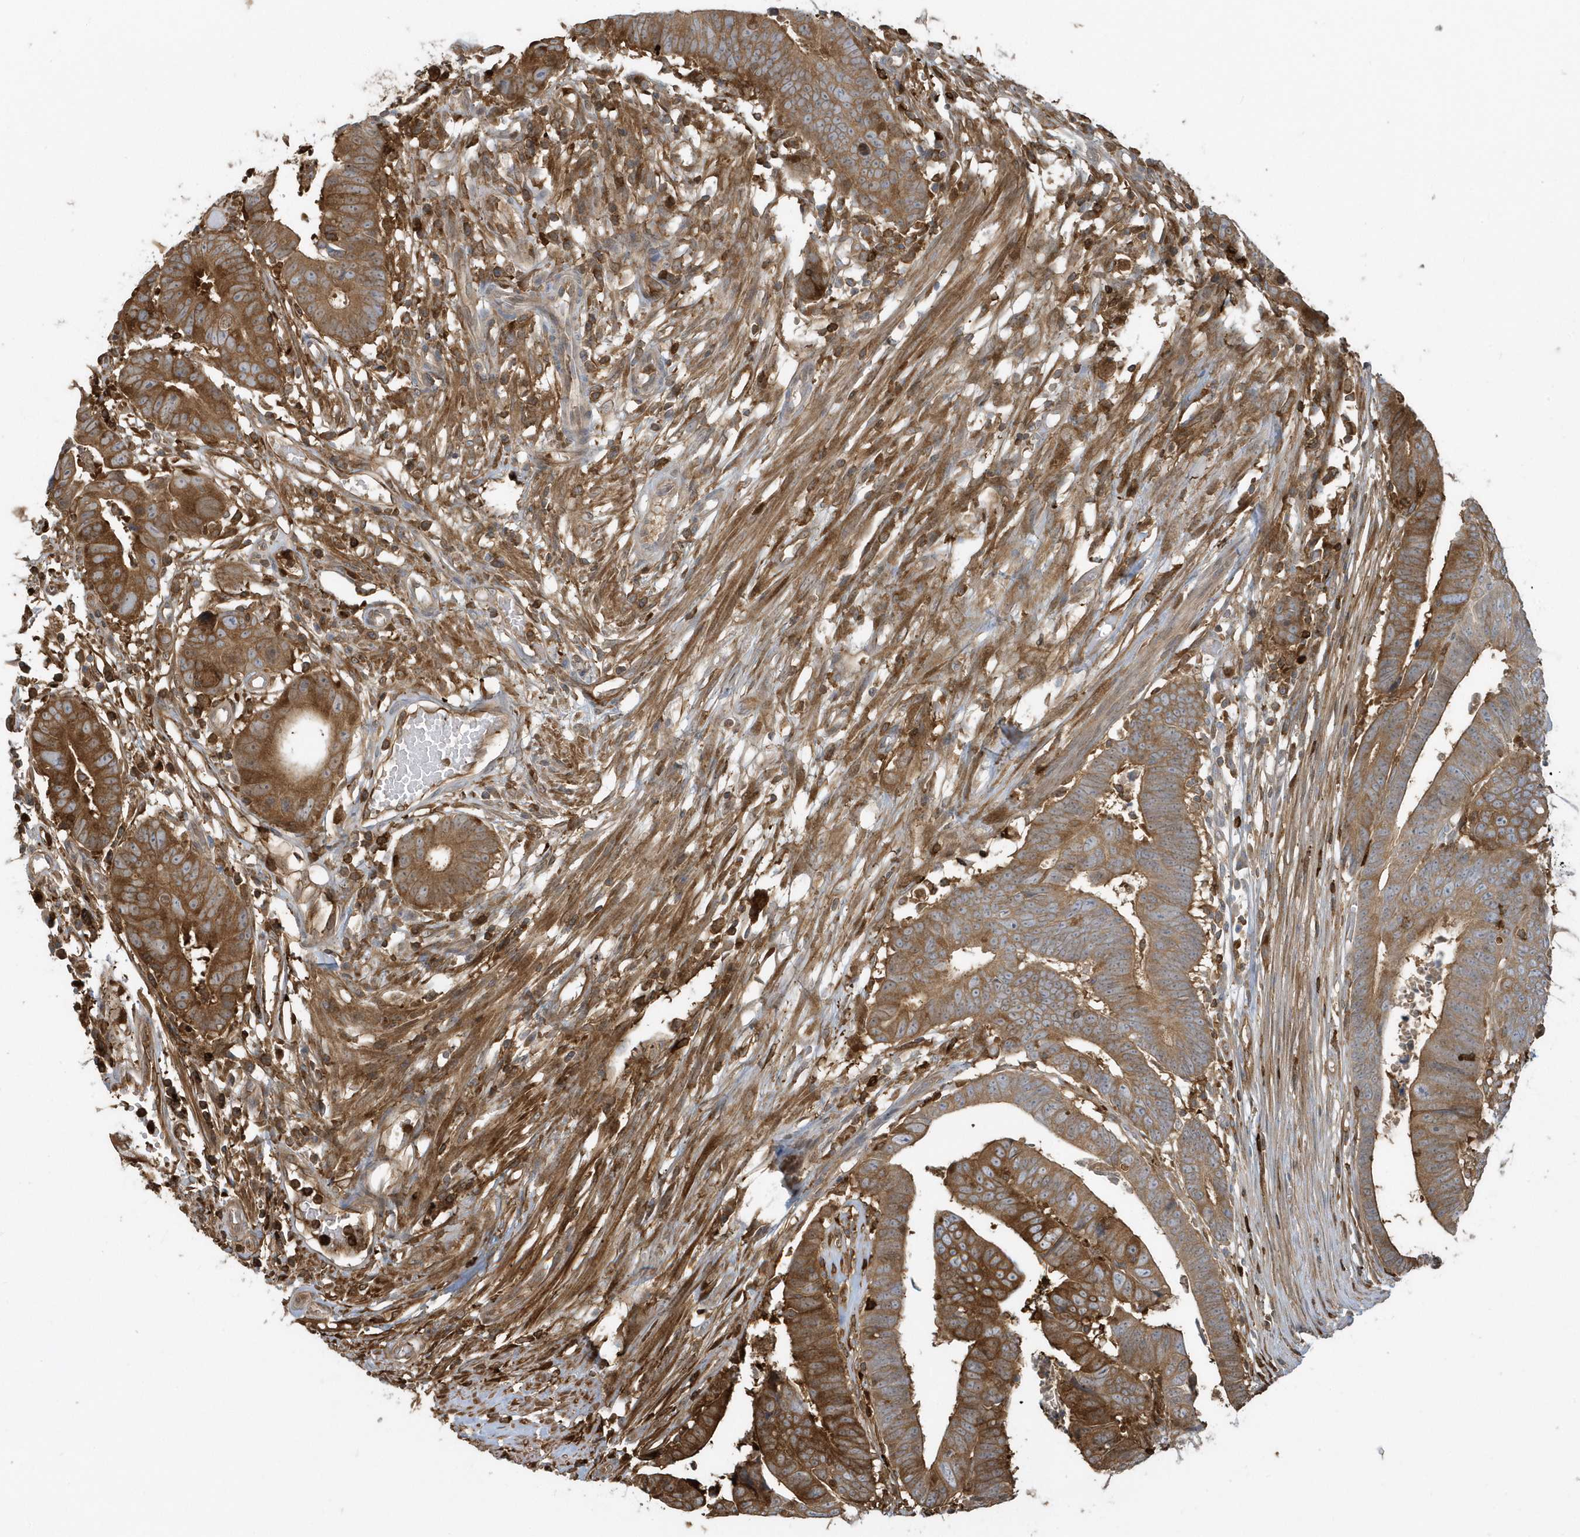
{"staining": {"intensity": "moderate", "quantity": ">75%", "location": "cytoplasmic/membranous"}, "tissue": "colorectal cancer", "cell_type": "Tumor cells", "image_type": "cancer", "snomed": [{"axis": "morphology", "description": "Adenocarcinoma, NOS"}, {"axis": "topography", "description": "Rectum"}], "caption": "Human adenocarcinoma (colorectal) stained with a protein marker exhibits moderate staining in tumor cells.", "gene": "CLCN6", "patient": {"sex": "female", "age": 65}}